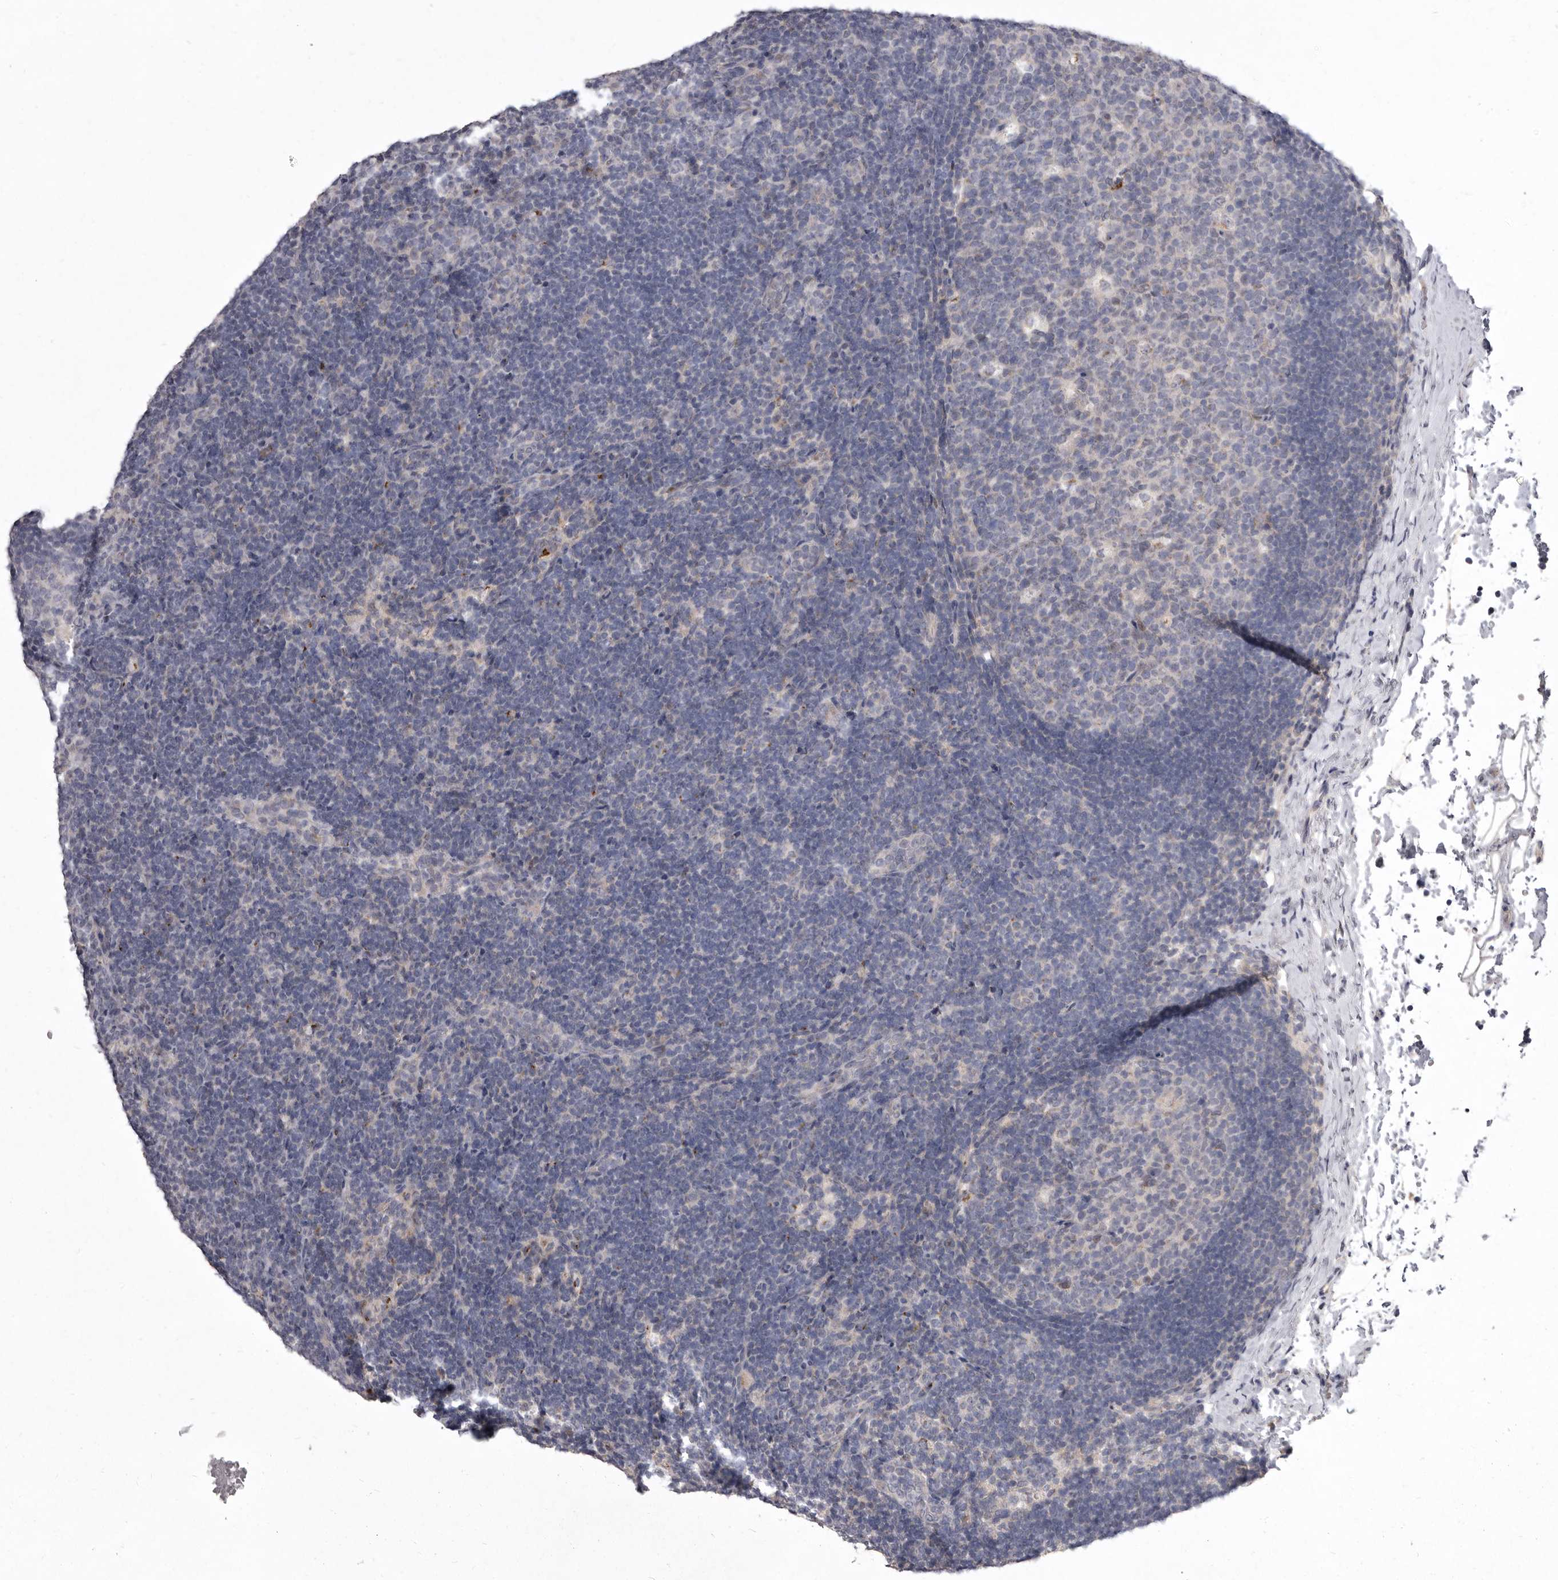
{"staining": {"intensity": "weak", "quantity": "<25%", "location": "cytoplasmic/membranous"}, "tissue": "lymph node", "cell_type": "Germinal center cells", "image_type": "normal", "snomed": [{"axis": "morphology", "description": "Normal tissue, NOS"}, {"axis": "topography", "description": "Lymph node"}], "caption": "This is an IHC micrograph of unremarkable human lymph node. There is no positivity in germinal center cells.", "gene": "P2RX6", "patient": {"sex": "female", "age": 22}}